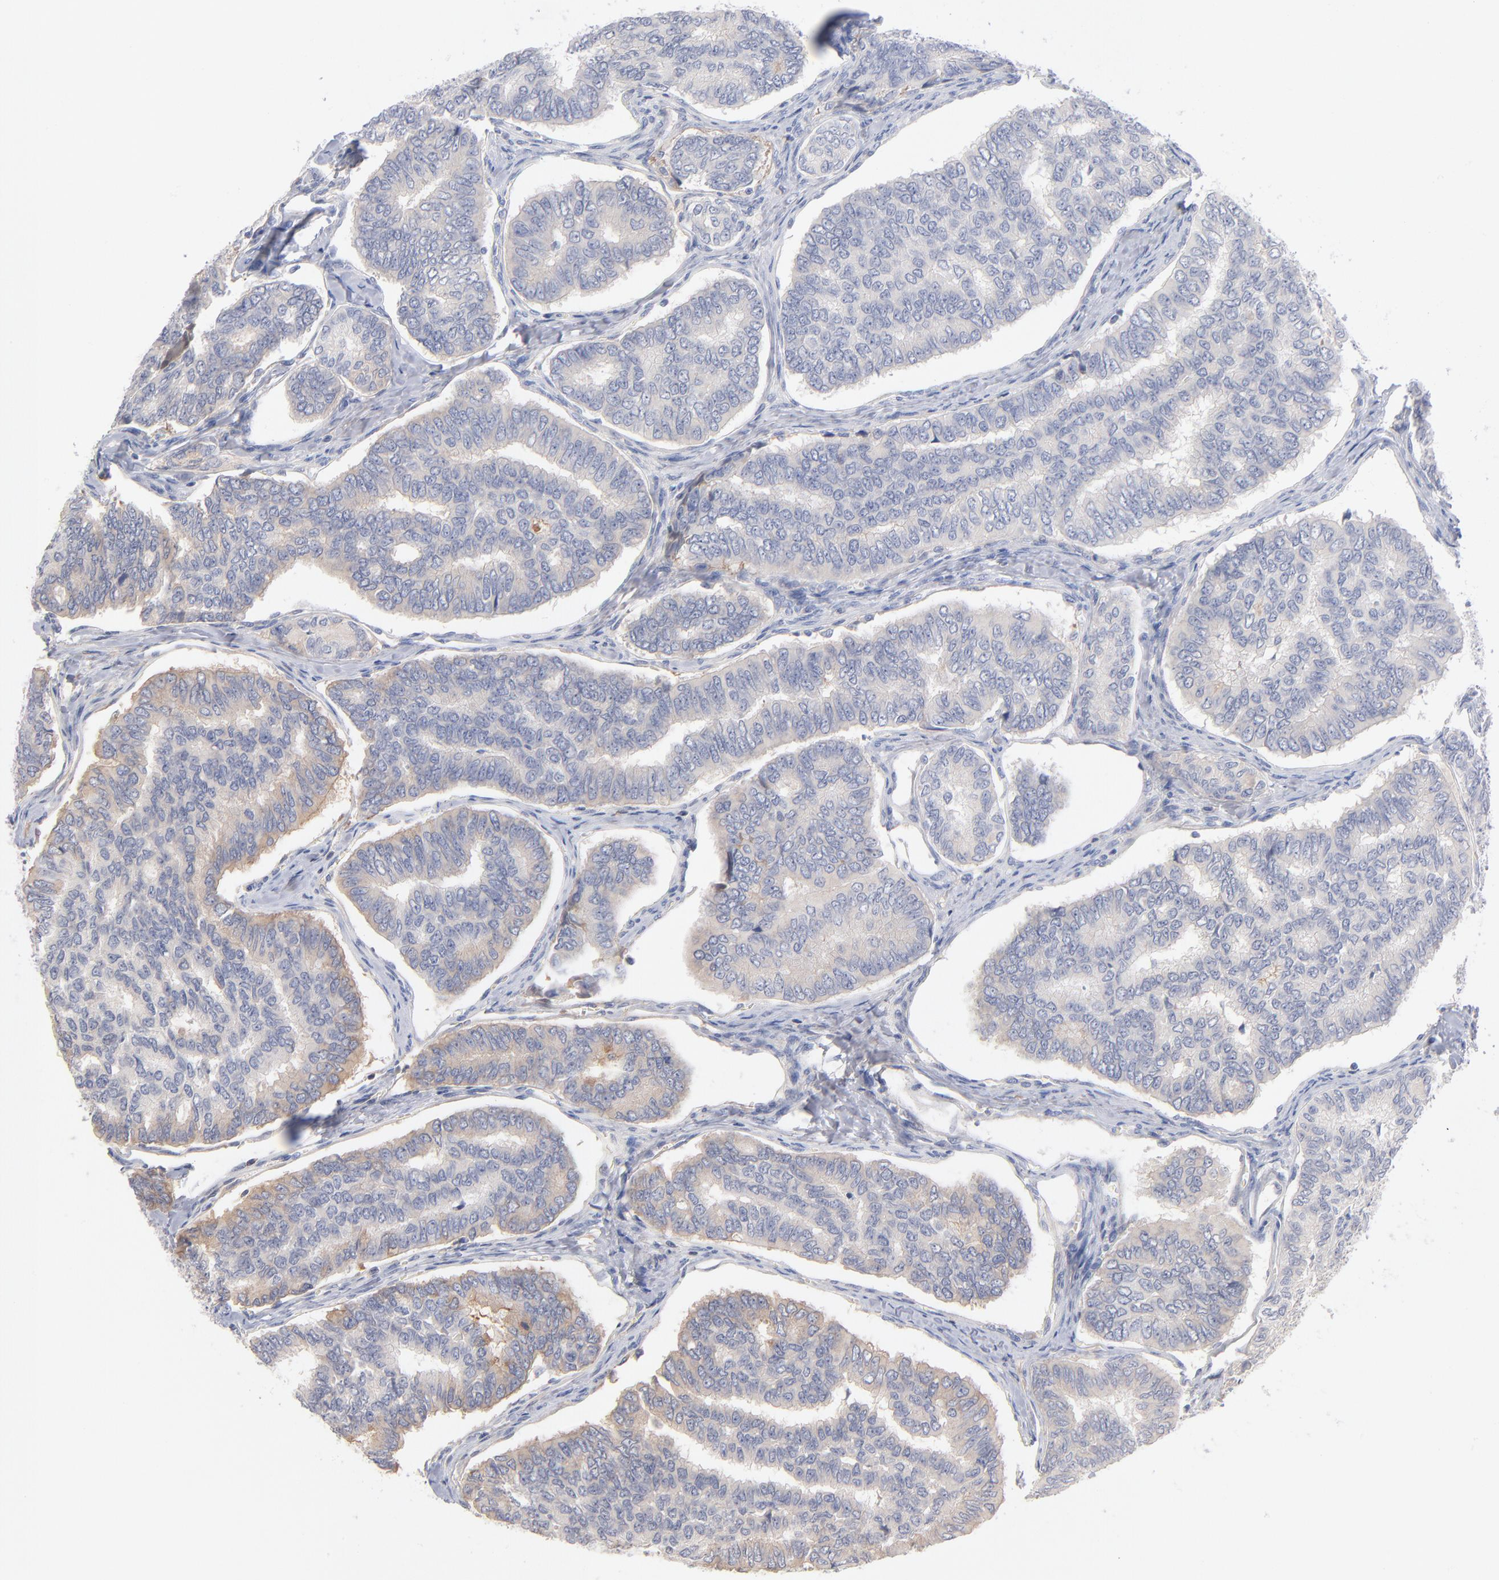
{"staining": {"intensity": "moderate", "quantity": "25%-75%", "location": "cytoplasmic/membranous"}, "tissue": "thyroid cancer", "cell_type": "Tumor cells", "image_type": "cancer", "snomed": [{"axis": "morphology", "description": "Papillary adenocarcinoma, NOS"}, {"axis": "topography", "description": "Thyroid gland"}], "caption": "Immunohistochemistry (IHC) of papillary adenocarcinoma (thyroid) demonstrates medium levels of moderate cytoplasmic/membranous expression in about 25%-75% of tumor cells. (IHC, brightfield microscopy, high magnification).", "gene": "F12", "patient": {"sex": "female", "age": 35}}